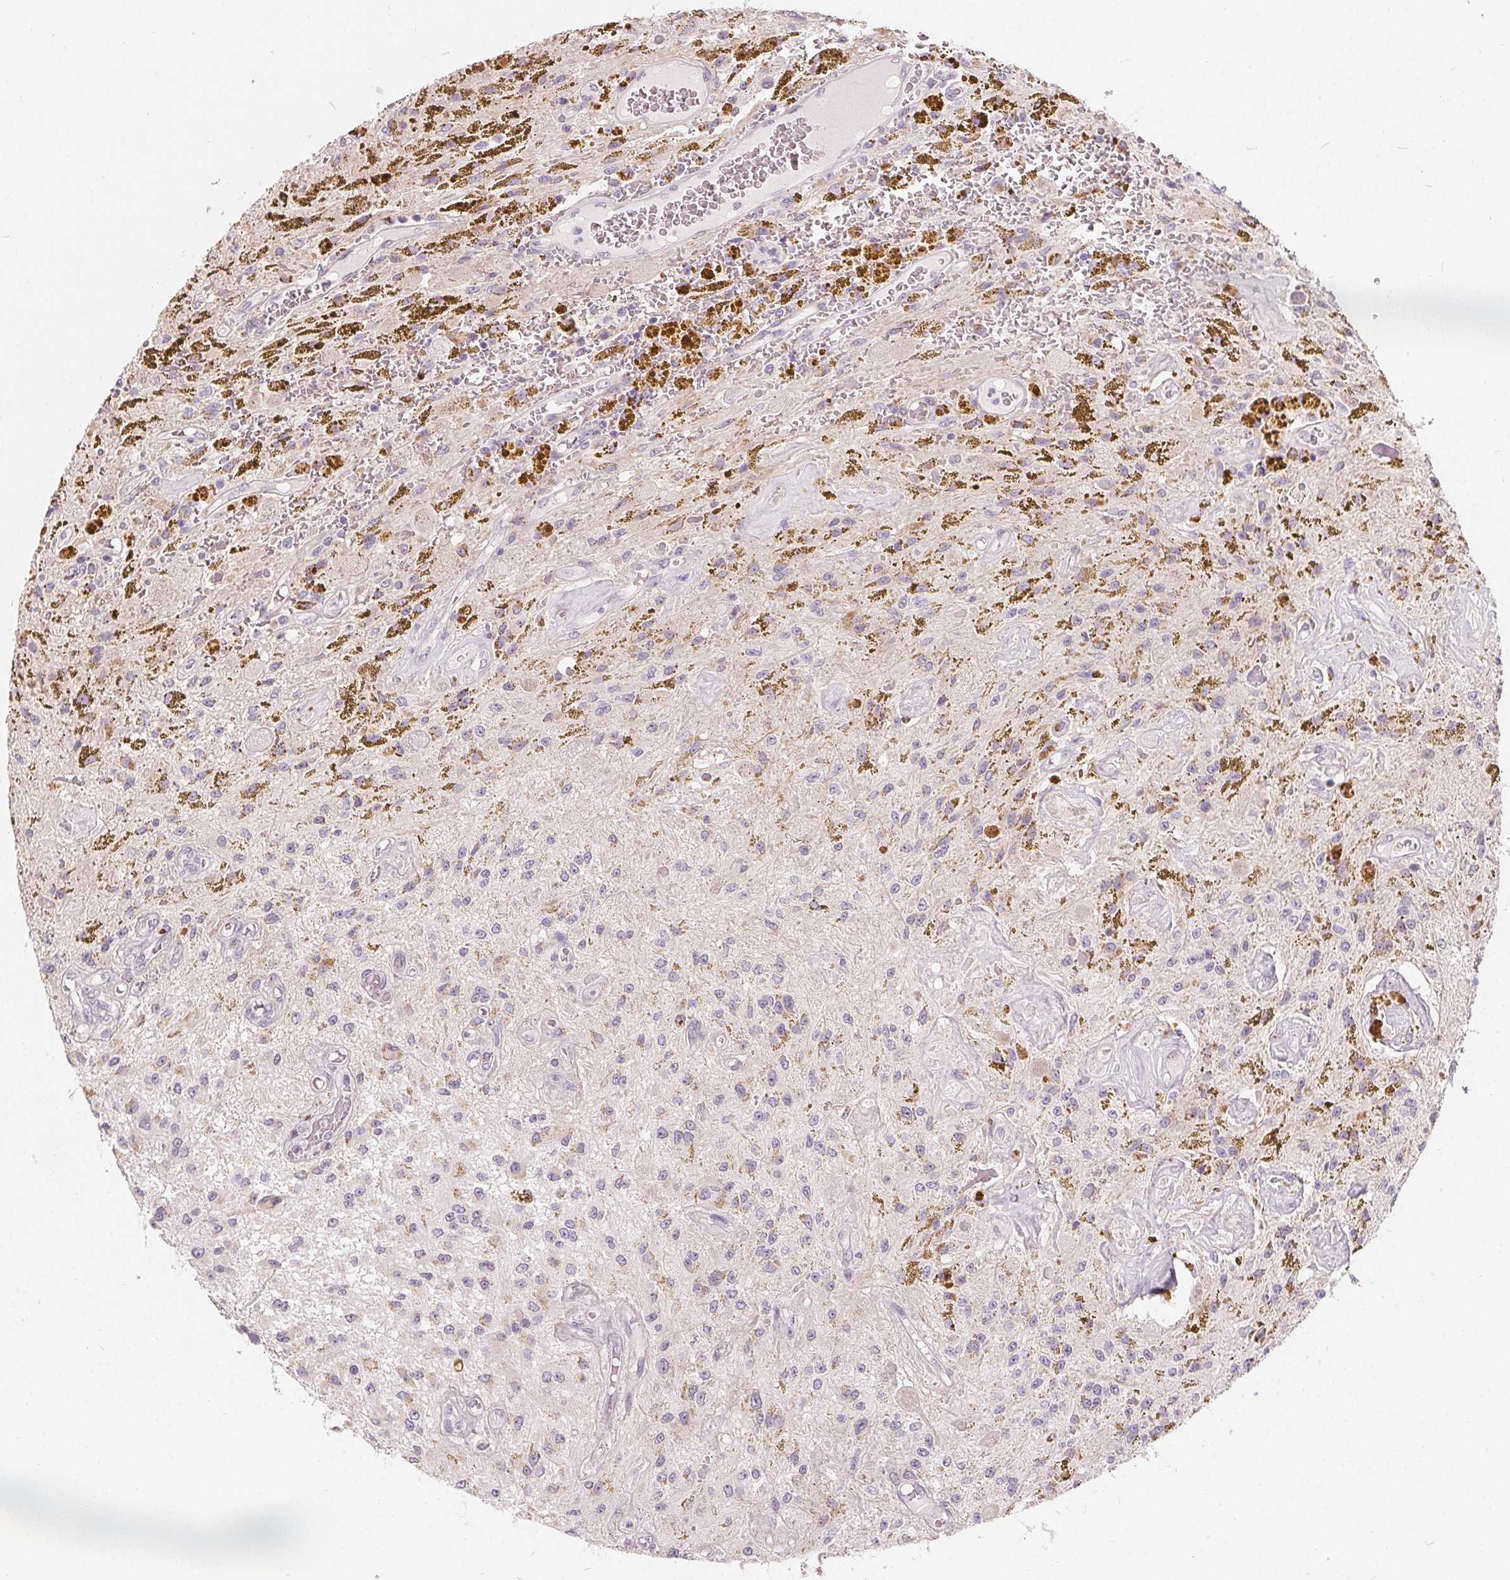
{"staining": {"intensity": "negative", "quantity": "none", "location": "none"}, "tissue": "glioma", "cell_type": "Tumor cells", "image_type": "cancer", "snomed": [{"axis": "morphology", "description": "Glioma, malignant, Low grade"}, {"axis": "topography", "description": "Cerebellum"}], "caption": "Immunohistochemical staining of human glioma reveals no significant staining in tumor cells.", "gene": "HOPX", "patient": {"sex": "female", "age": 14}}